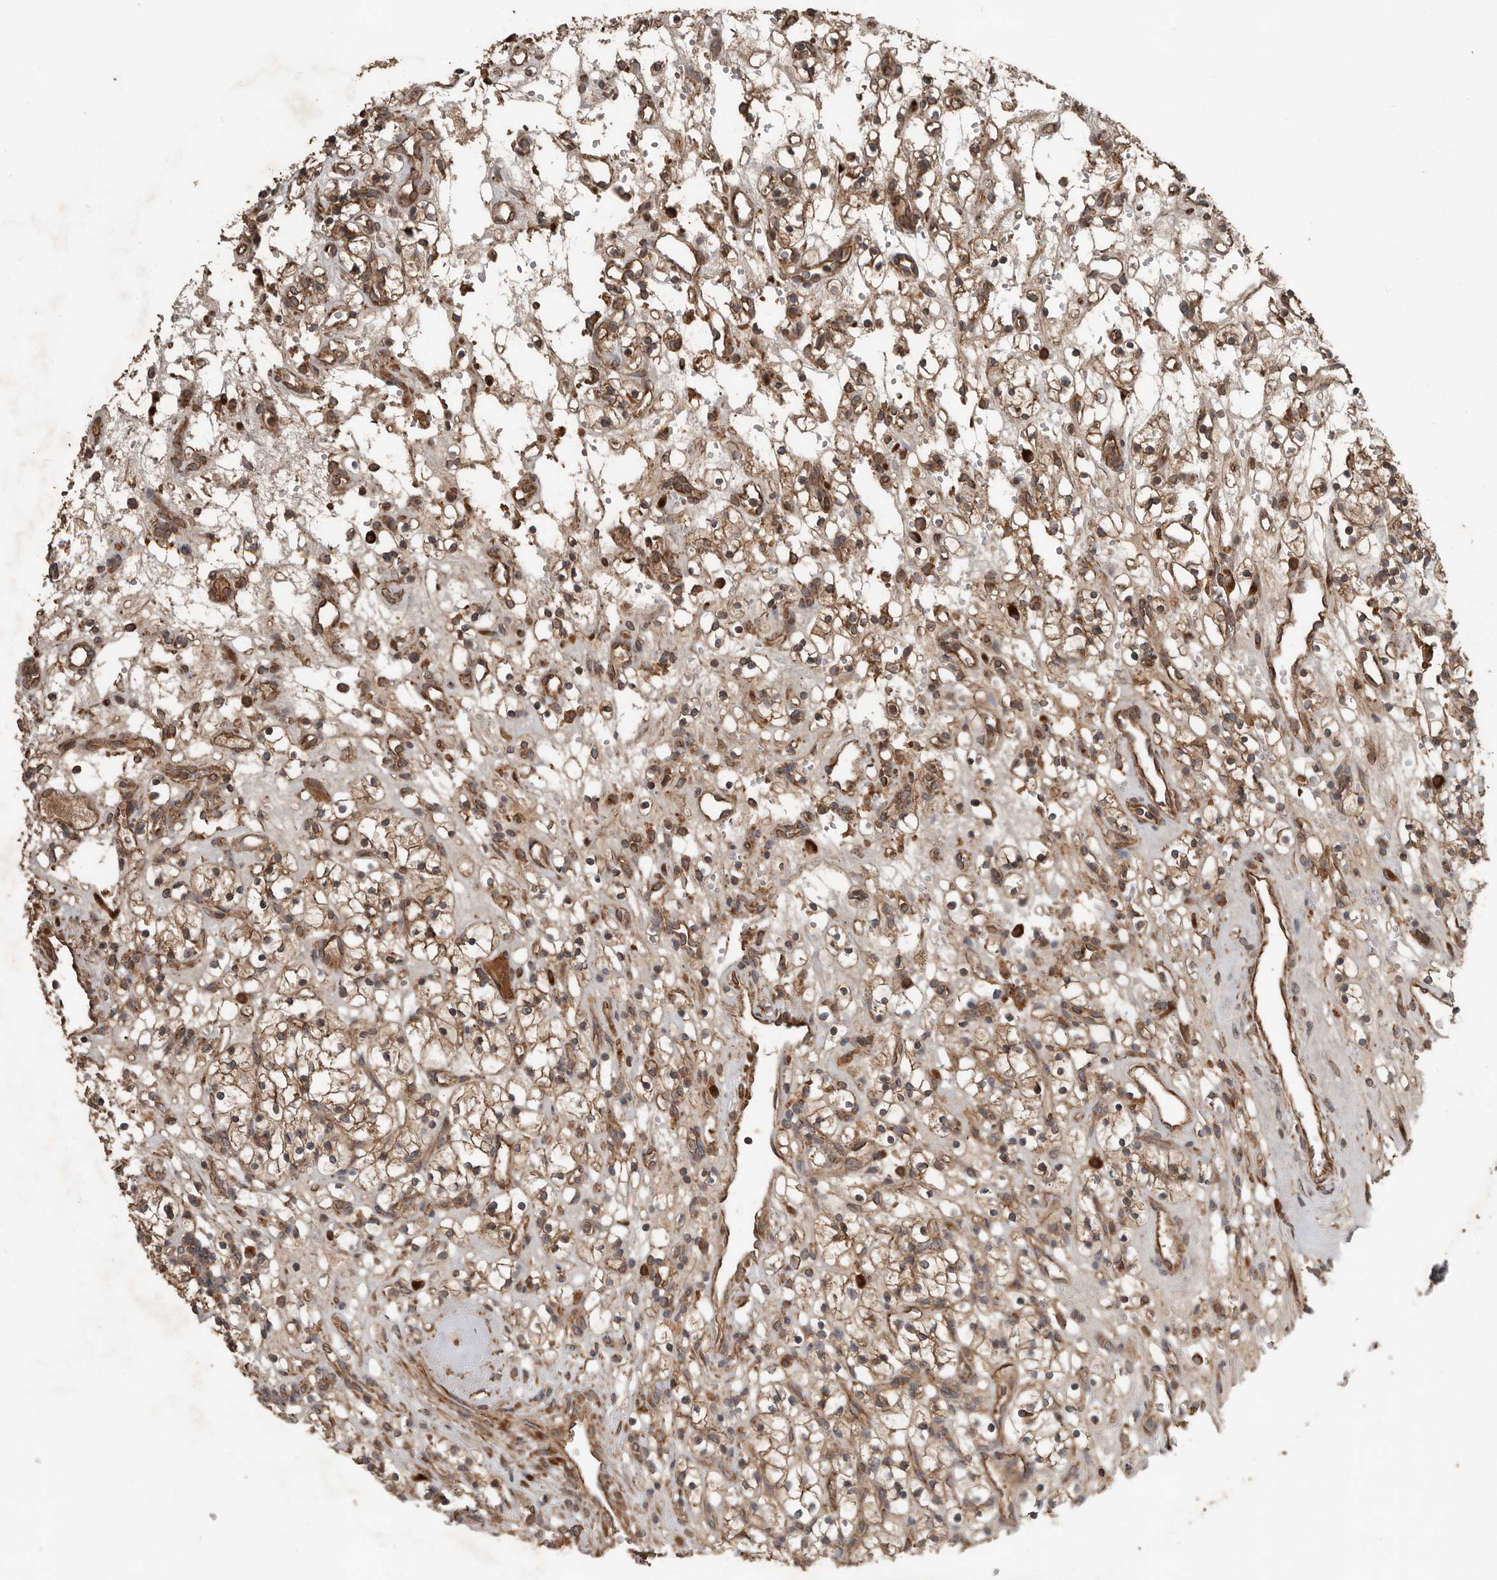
{"staining": {"intensity": "moderate", "quantity": ">75%", "location": "cytoplasmic/membranous"}, "tissue": "renal cancer", "cell_type": "Tumor cells", "image_type": "cancer", "snomed": [{"axis": "morphology", "description": "Adenocarcinoma, NOS"}, {"axis": "topography", "description": "Kidney"}], "caption": "High-power microscopy captured an immunohistochemistry image of renal cancer (adenocarcinoma), revealing moderate cytoplasmic/membranous positivity in approximately >75% of tumor cells.", "gene": "RNF207", "patient": {"sex": "female", "age": 57}}